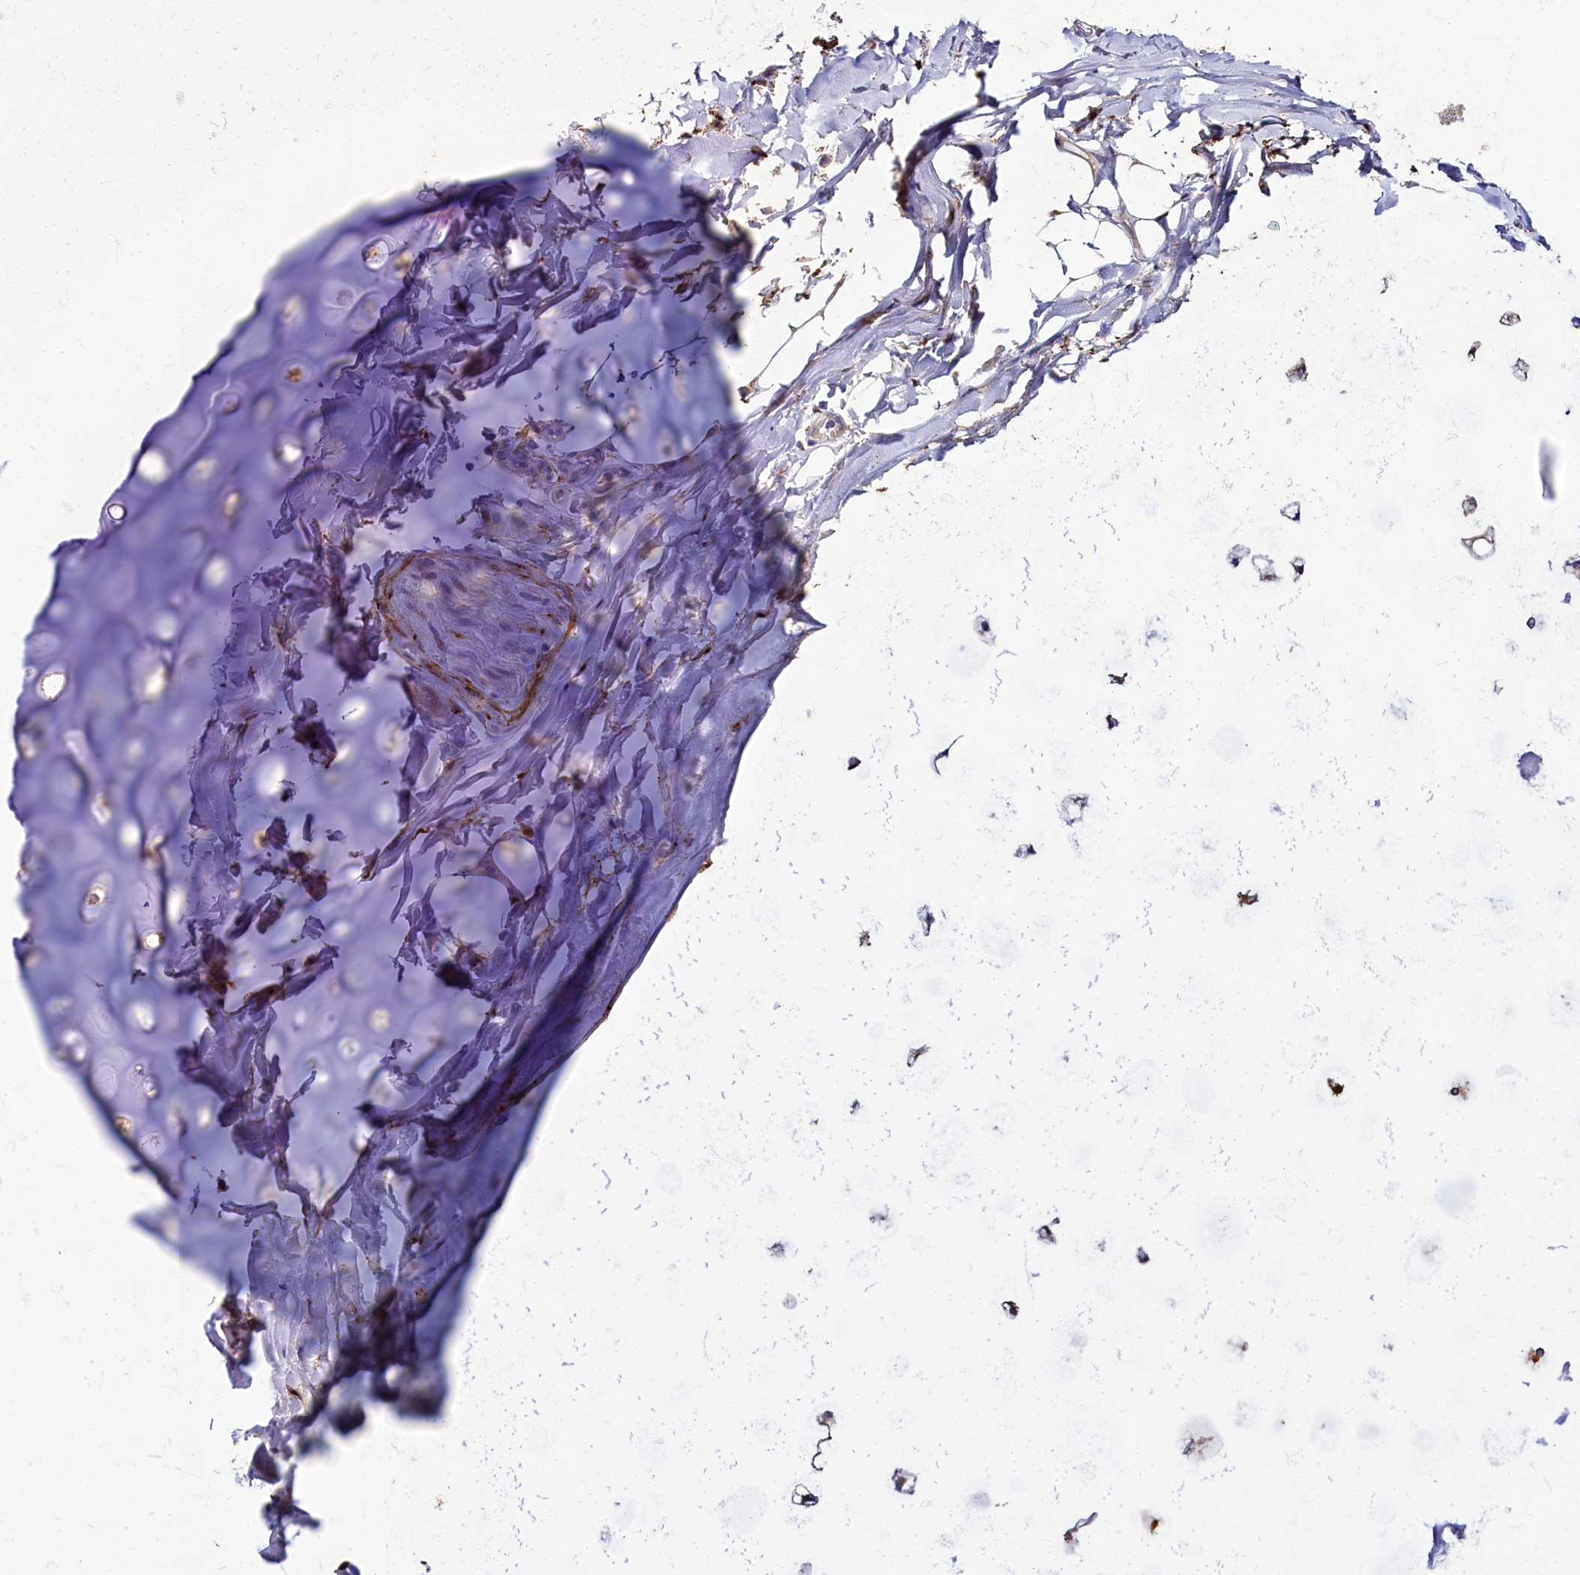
{"staining": {"intensity": "moderate", "quantity": "<25%", "location": "cytoplasmic/membranous"}, "tissue": "soft tissue", "cell_type": "Chondrocytes", "image_type": "normal", "snomed": [{"axis": "morphology", "description": "Normal tissue, NOS"}, {"axis": "topography", "description": "Lymph node"}, {"axis": "topography", "description": "Cartilage tissue"}, {"axis": "topography", "description": "Bronchus"}], "caption": "Moderate cytoplasmic/membranous protein positivity is present in about <25% of chondrocytes in soft tissue.", "gene": "MRC2", "patient": {"sex": "male", "age": 63}}